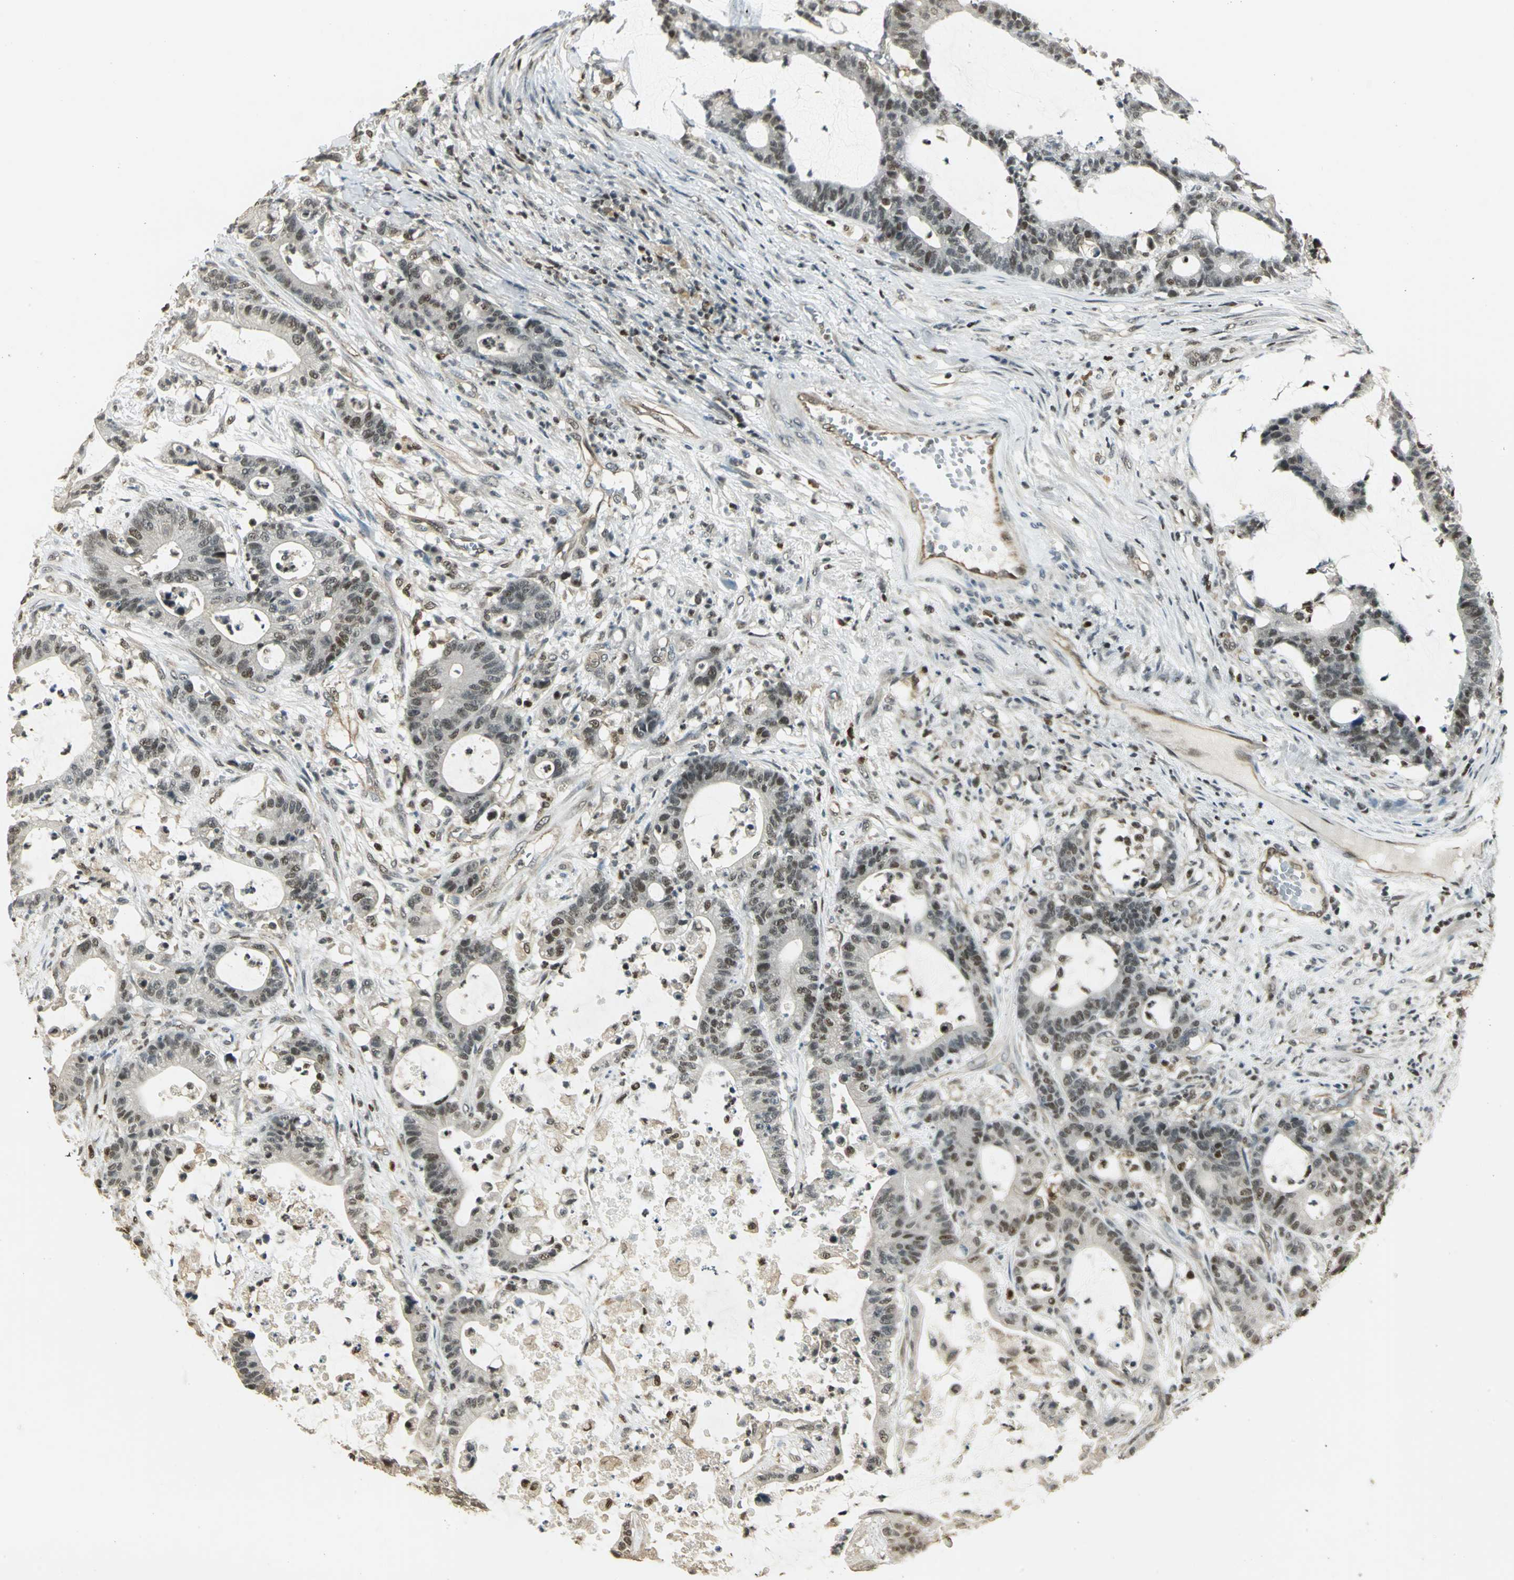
{"staining": {"intensity": "moderate", "quantity": ">75%", "location": "nuclear"}, "tissue": "colorectal cancer", "cell_type": "Tumor cells", "image_type": "cancer", "snomed": [{"axis": "morphology", "description": "Adenocarcinoma, NOS"}, {"axis": "topography", "description": "Colon"}], "caption": "Human colorectal cancer (adenocarcinoma) stained for a protein (brown) exhibits moderate nuclear positive expression in approximately >75% of tumor cells.", "gene": "ELF1", "patient": {"sex": "female", "age": 84}}